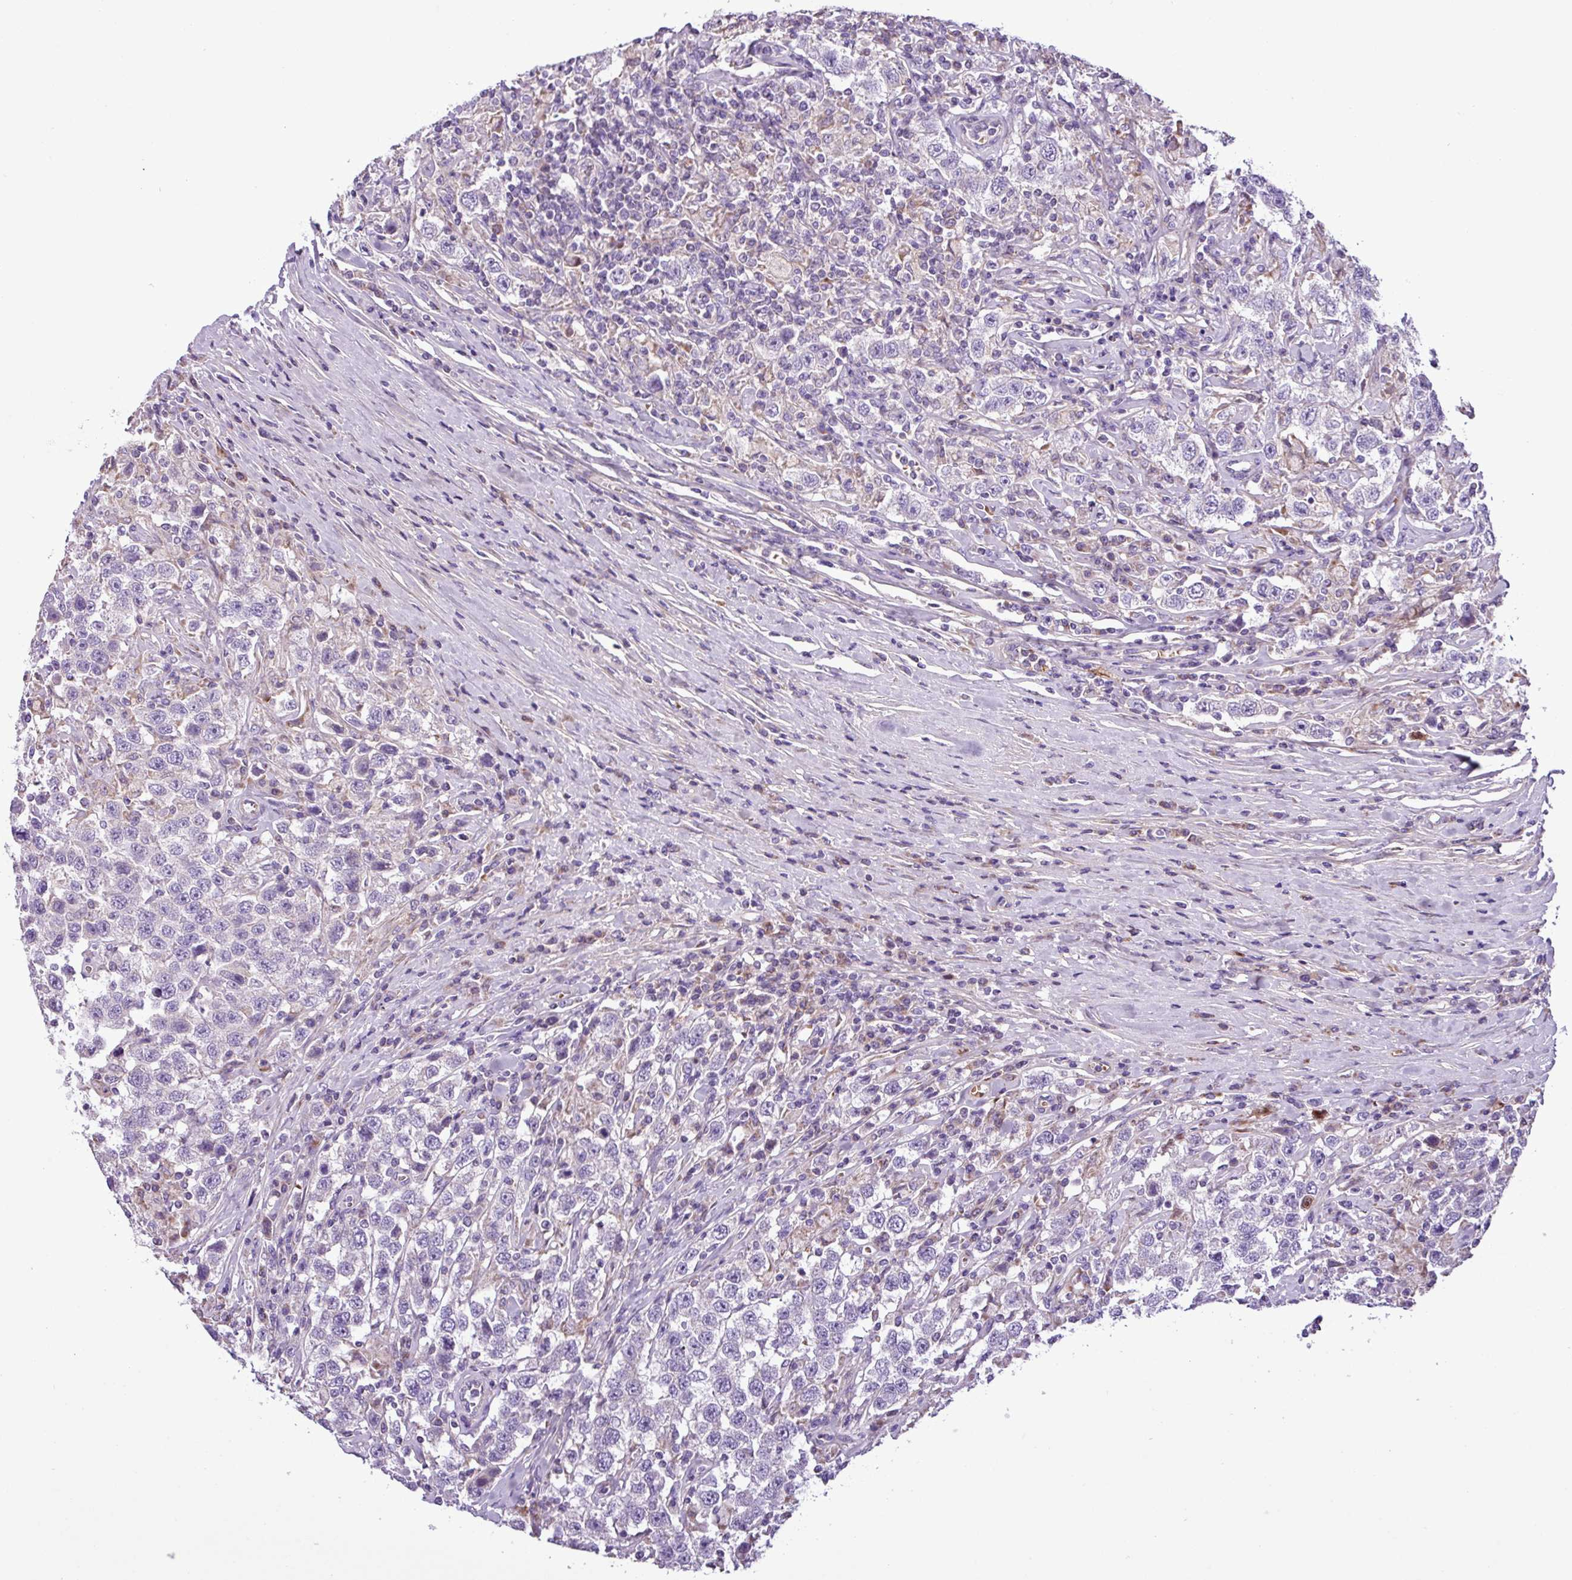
{"staining": {"intensity": "negative", "quantity": "none", "location": "none"}, "tissue": "testis cancer", "cell_type": "Tumor cells", "image_type": "cancer", "snomed": [{"axis": "morphology", "description": "Seminoma, NOS"}, {"axis": "topography", "description": "Testis"}], "caption": "The micrograph displays no significant staining in tumor cells of testis cancer (seminoma).", "gene": "FAM183A", "patient": {"sex": "male", "age": 41}}